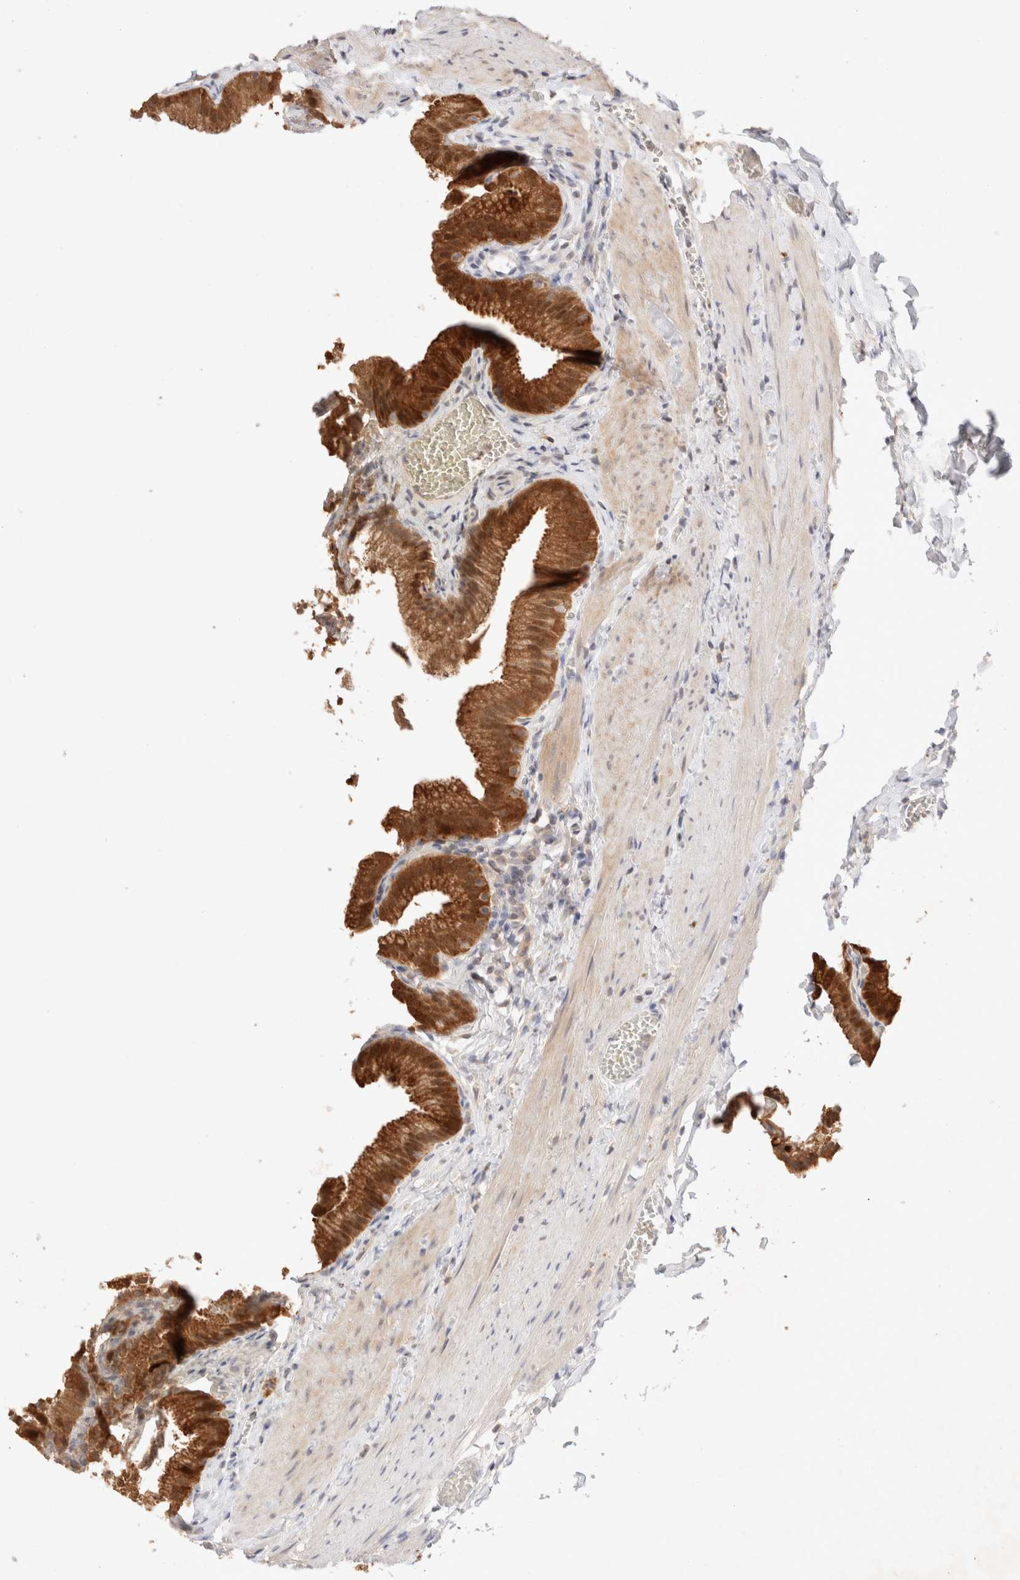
{"staining": {"intensity": "strong", "quantity": ">75%", "location": "cytoplasmic/membranous"}, "tissue": "gallbladder", "cell_type": "Glandular cells", "image_type": "normal", "snomed": [{"axis": "morphology", "description": "Normal tissue, NOS"}, {"axis": "topography", "description": "Gallbladder"}], "caption": "A brown stain labels strong cytoplasmic/membranous positivity of a protein in glandular cells of unremarkable gallbladder. (DAB (3,3'-diaminobenzidine) IHC with brightfield microscopy, high magnification).", "gene": "STARD10", "patient": {"sex": "male", "age": 38}}